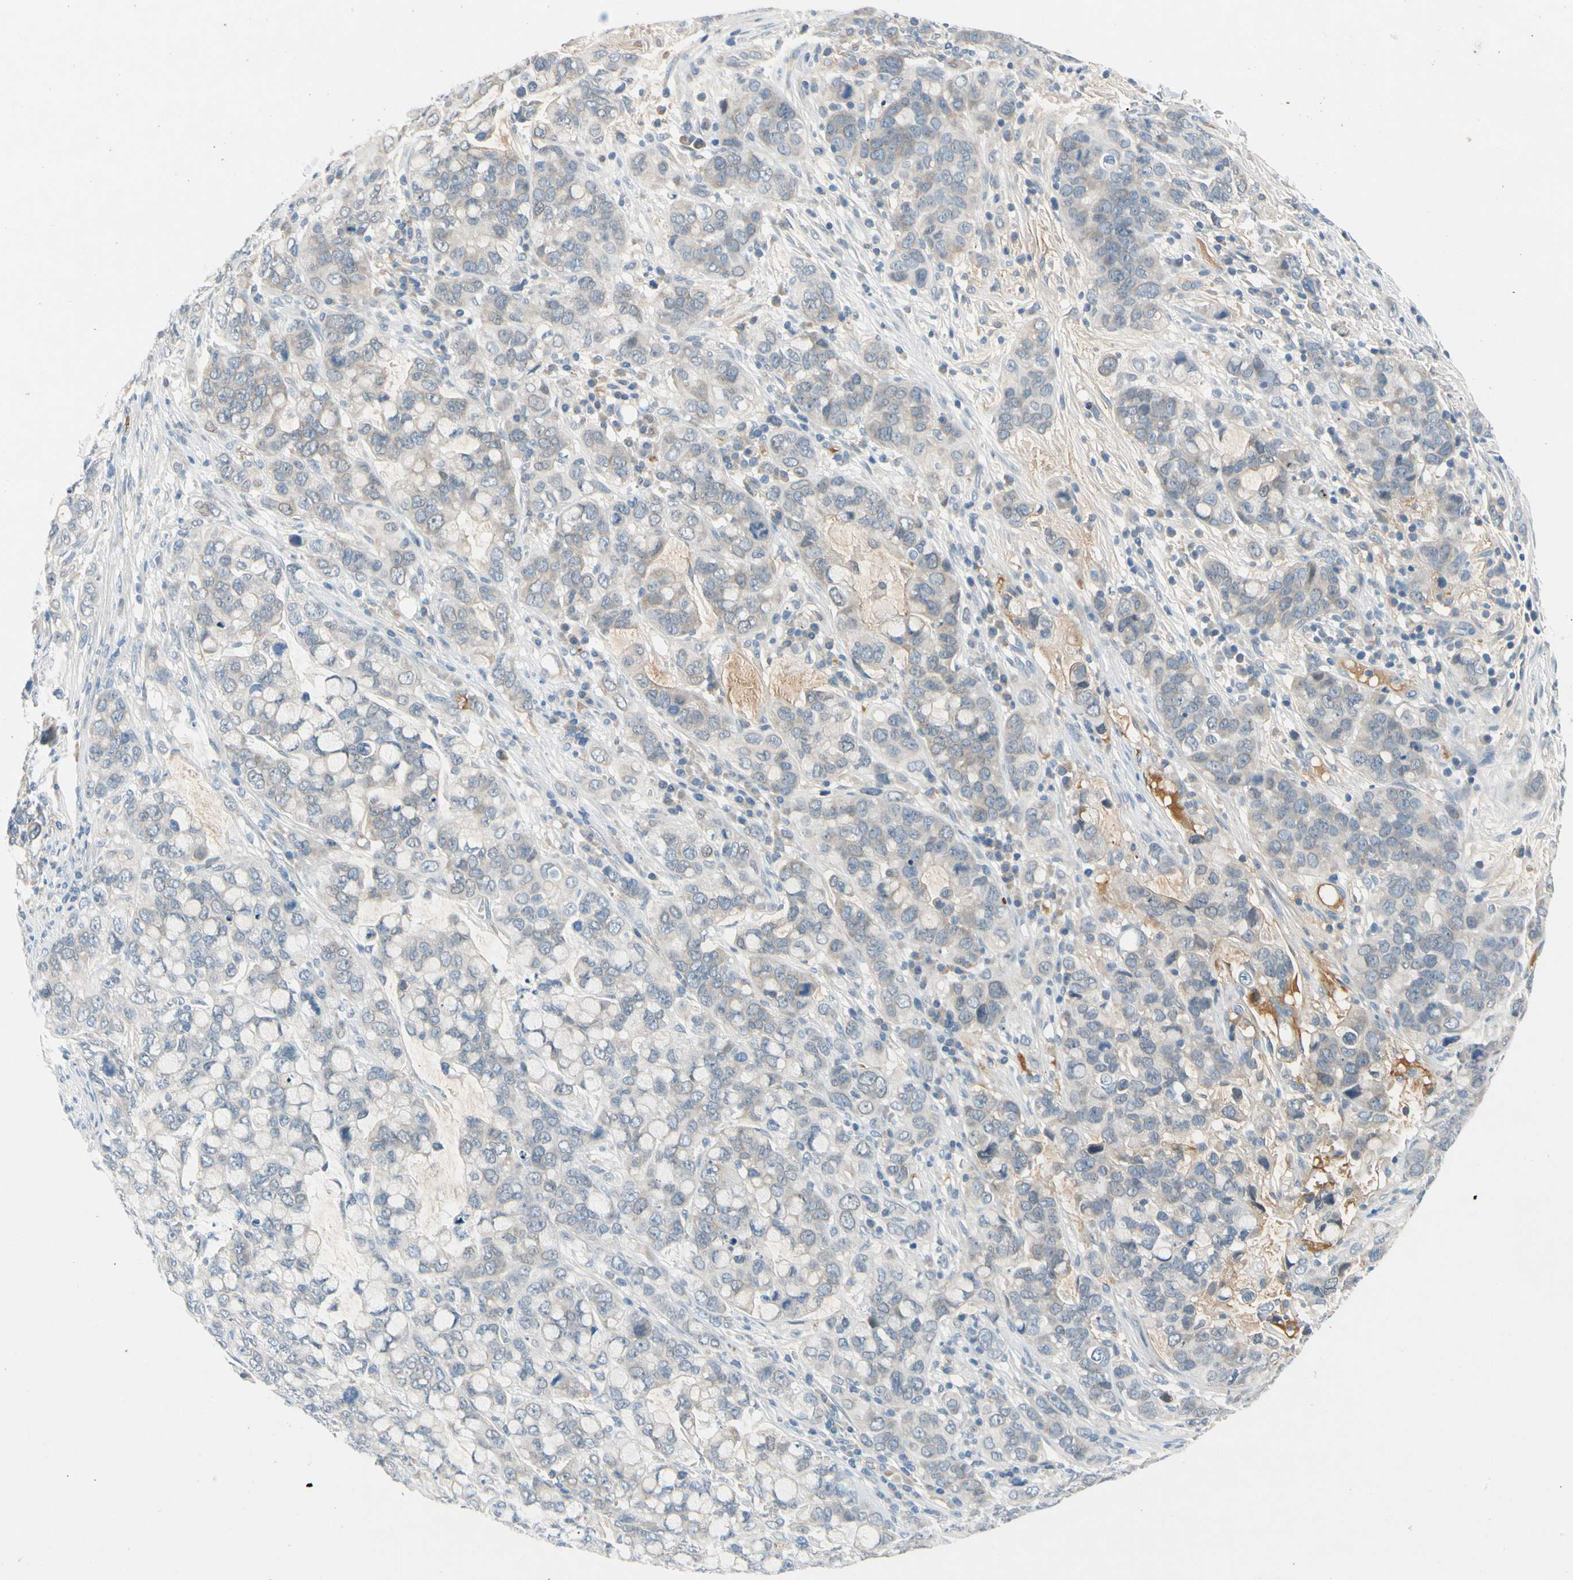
{"staining": {"intensity": "negative", "quantity": "none", "location": "none"}, "tissue": "stomach cancer", "cell_type": "Tumor cells", "image_type": "cancer", "snomed": [{"axis": "morphology", "description": "Adenocarcinoma, NOS"}, {"axis": "topography", "description": "Stomach, lower"}], "caption": "High magnification brightfield microscopy of stomach cancer (adenocarcinoma) stained with DAB (3,3'-diaminobenzidine) (brown) and counterstained with hematoxylin (blue): tumor cells show no significant staining. Nuclei are stained in blue.", "gene": "CNDP1", "patient": {"sex": "male", "age": 84}}